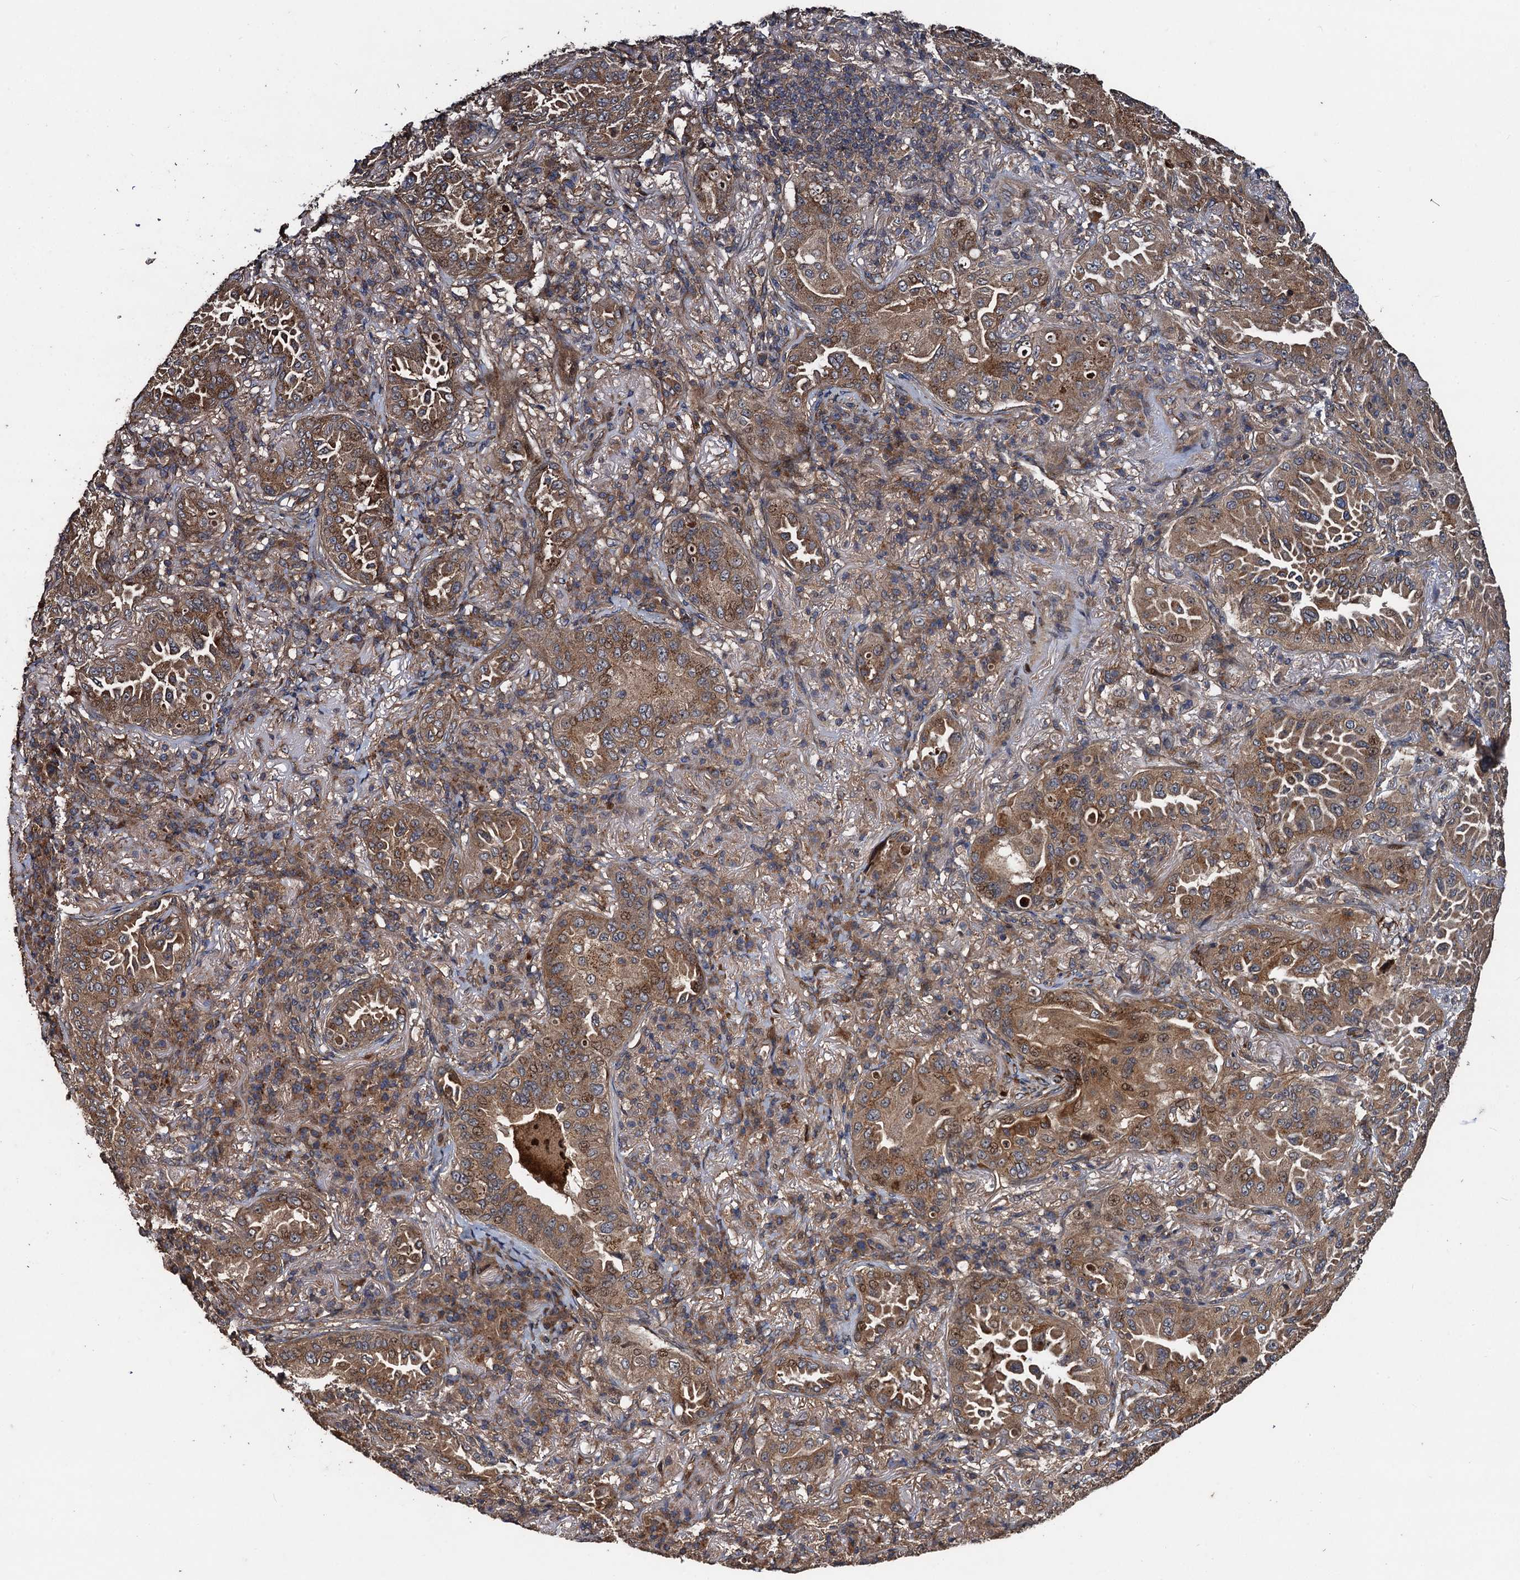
{"staining": {"intensity": "moderate", "quantity": ">75%", "location": "cytoplasmic/membranous,nuclear"}, "tissue": "lung cancer", "cell_type": "Tumor cells", "image_type": "cancer", "snomed": [{"axis": "morphology", "description": "Adenocarcinoma, NOS"}, {"axis": "topography", "description": "Lung"}], "caption": "Immunohistochemistry (IHC) micrograph of neoplastic tissue: human adenocarcinoma (lung) stained using immunohistochemistry (IHC) shows medium levels of moderate protein expression localized specifically in the cytoplasmic/membranous and nuclear of tumor cells, appearing as a cytoplasmic/membranous and nuclear brown color.", "gene": "TMEM39B", "patient": {"sex": "female", "age": 69}}